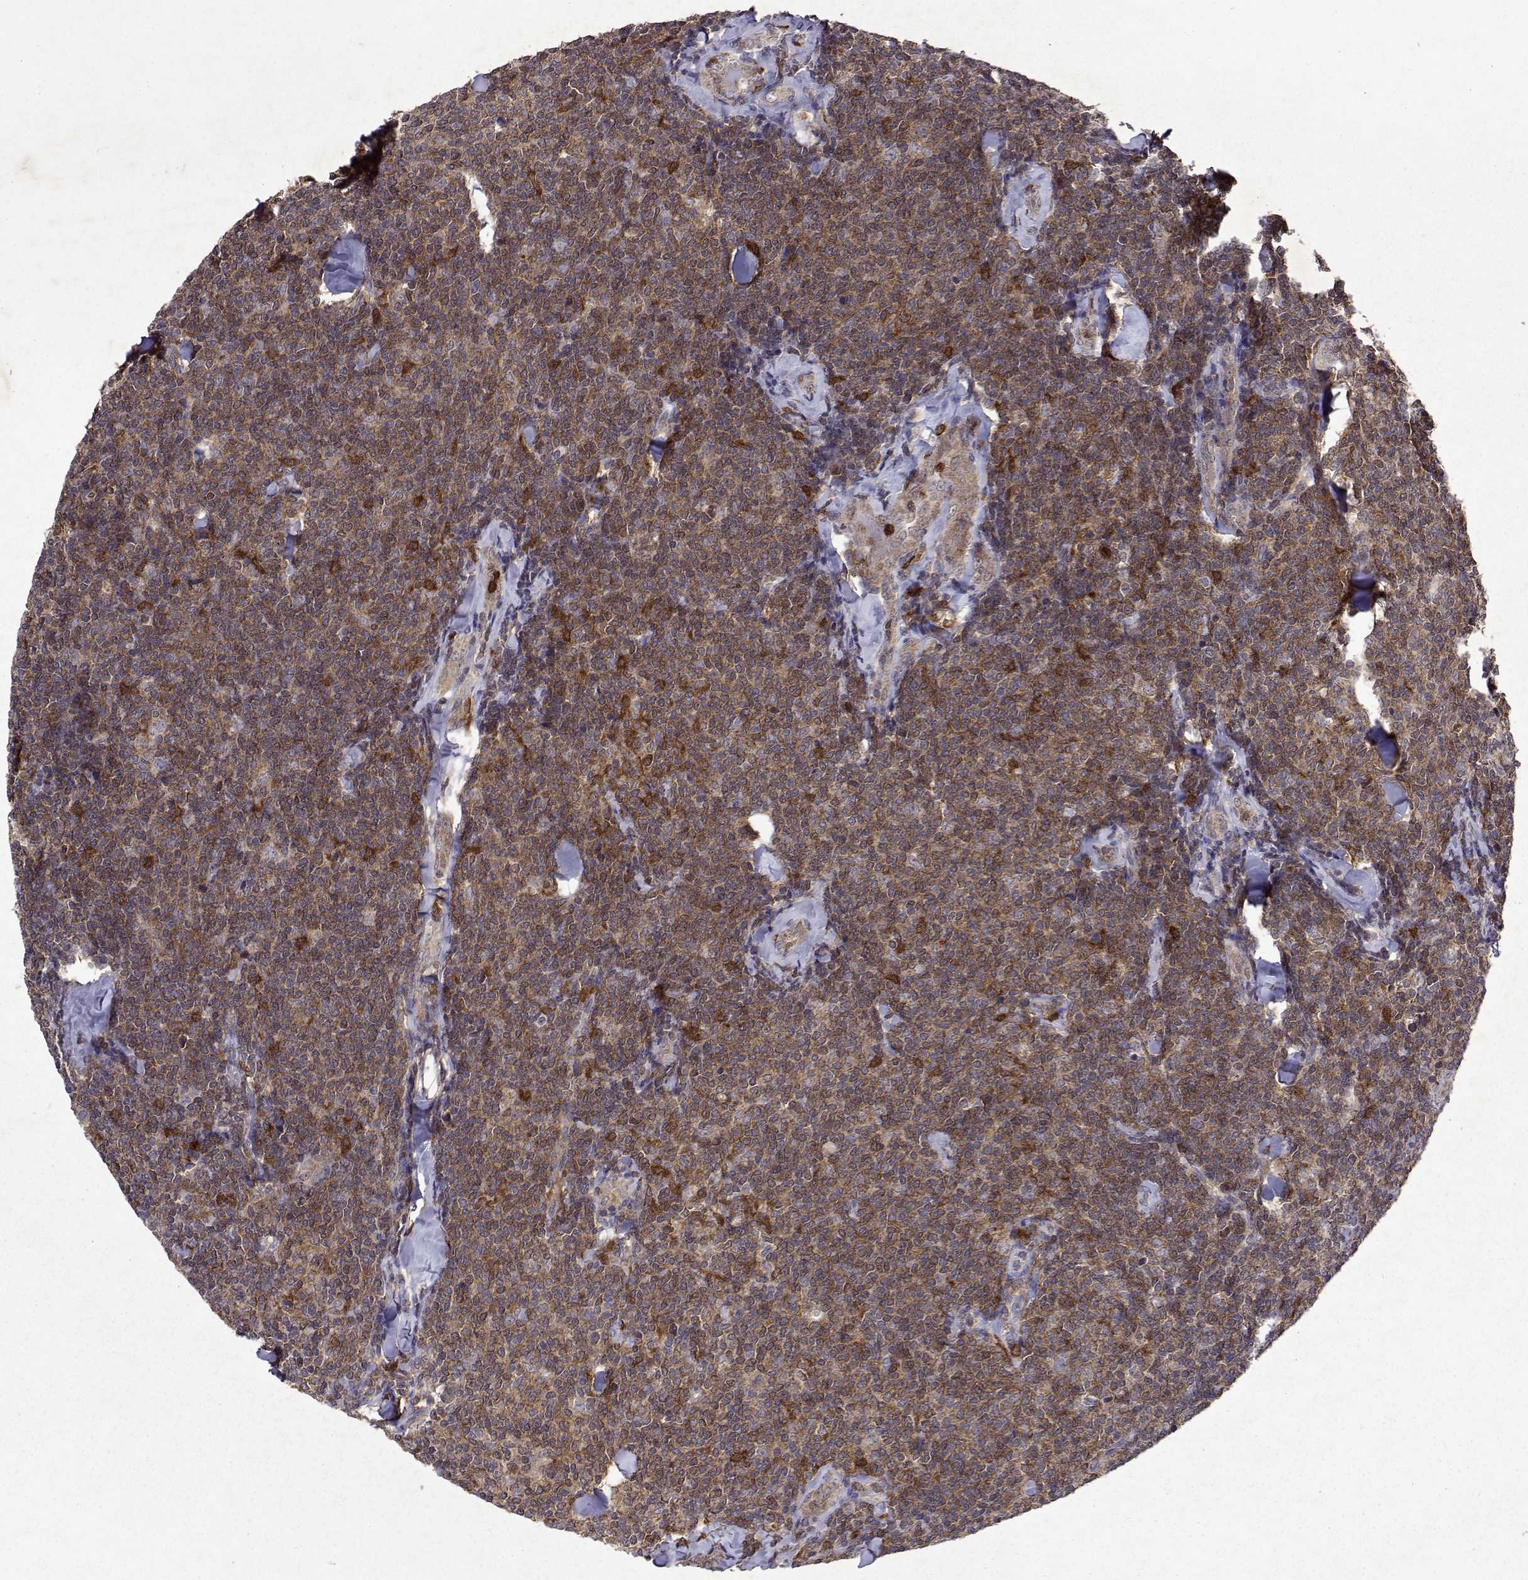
{"staining": {"intensity": "moderate", "quantity": ">75%", "location": "cytoplasmic/membranous"}, "tissue": "lymphoma", "cell_type": "Tumor cells", "image_type": "cancer", "snomed": [{"axis": "morphology", "description": "Malignant lymphoma, non-Hodgkin's type, Low grade"}, {"axis": "topography", "description": "Lymph node"}], "caption": "Human lymphoma stained with a protein marker shows moderate staining in tumor cells.", "gene": "APAF1", "patient": {"sex": "female", "age": 56}}